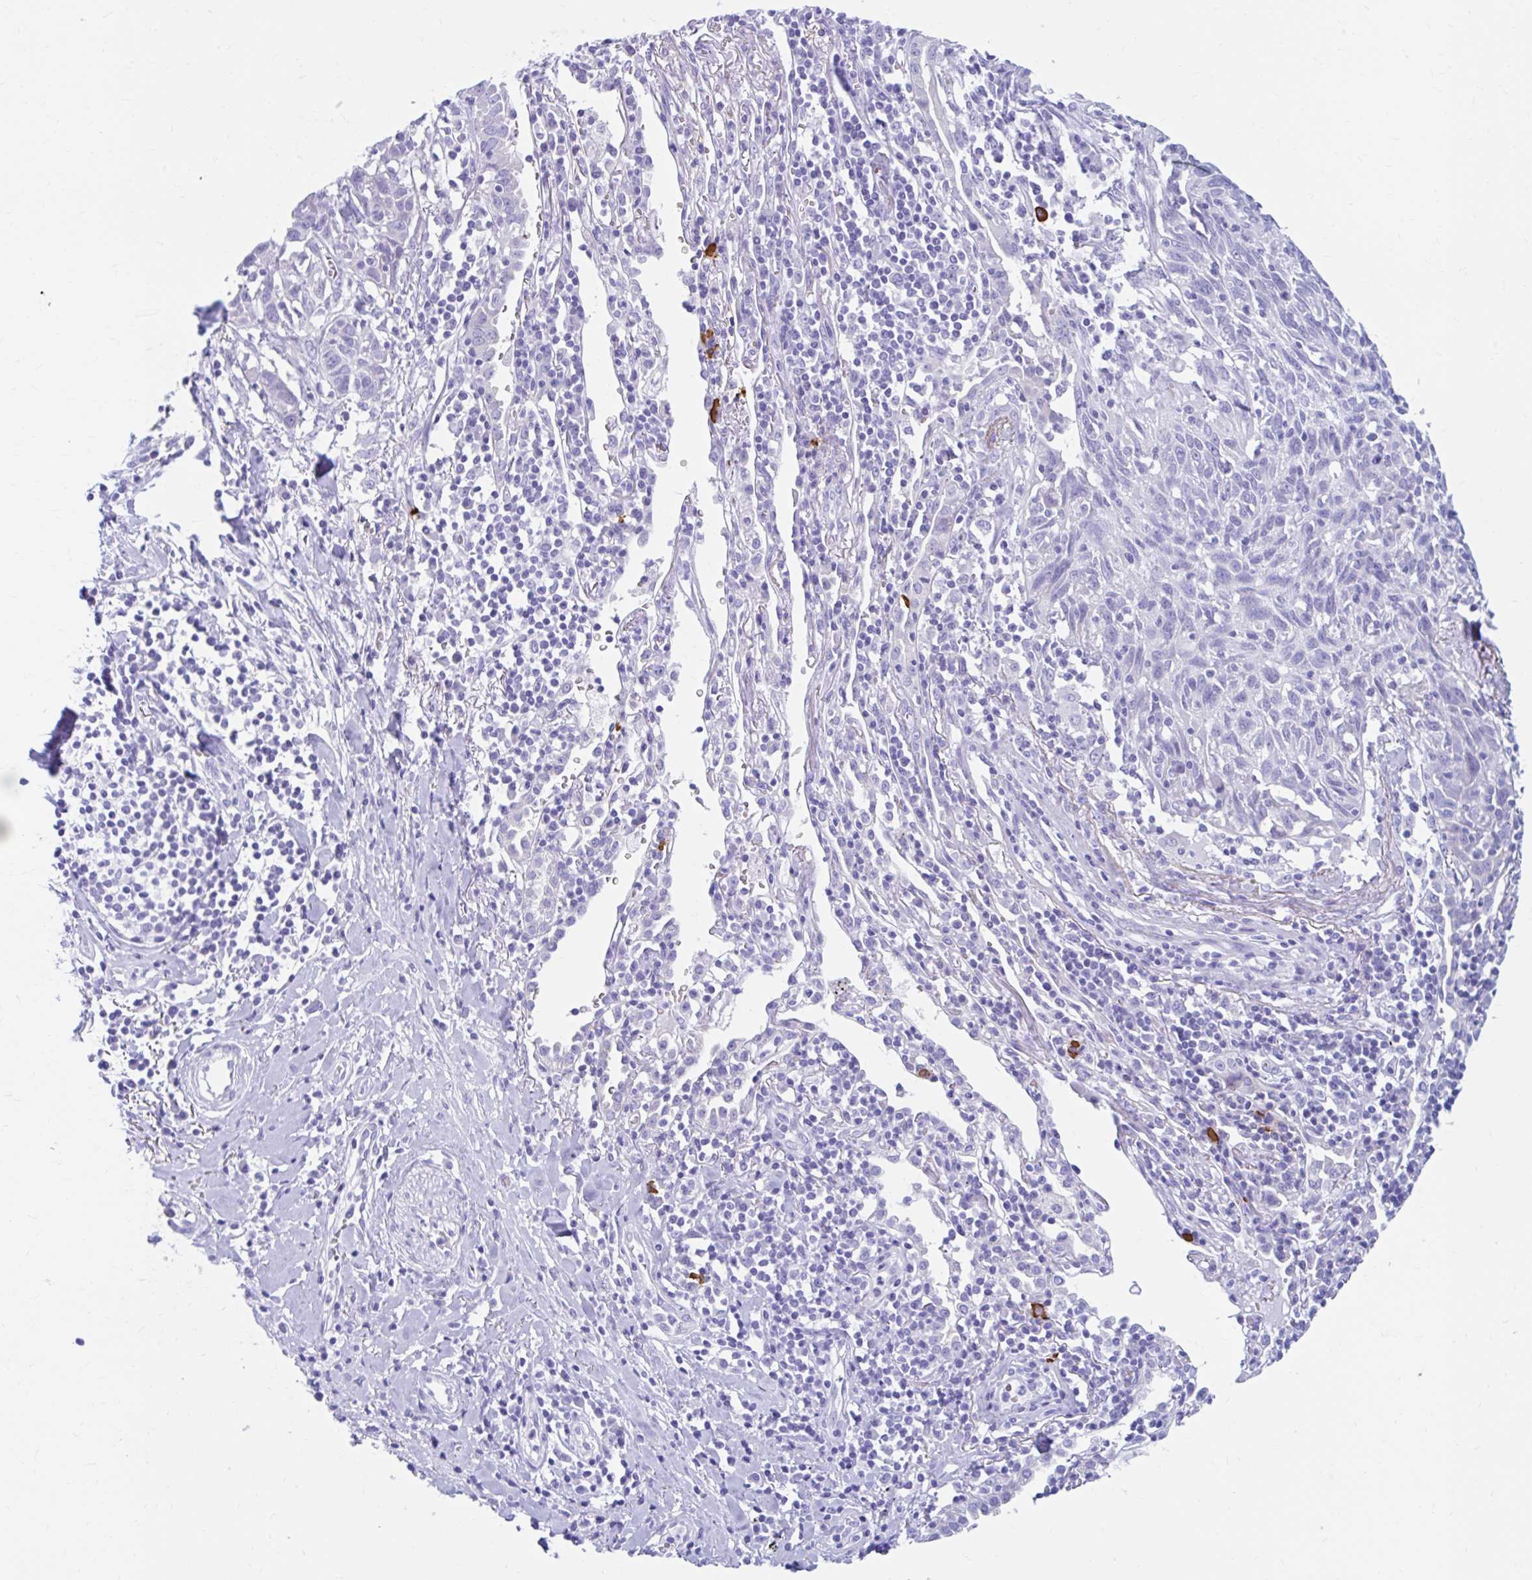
{"staining": {"intensity": "negative", "quantity": "none", "location": "none"}, "tissue": "lung cancer", "cell_type": "Tumor cells", "image_type": "cancer", "snomed": [{"axis": "morphology", "description": "Squamous cell carcinoma, NOS"}, {"axis": "topography", "description": "Lung"}], "caption": "An immunohistochemistry histopathology image of squamous cell carcinoma (lung) is shown. There is no staining in tumor cells of squamous cell carcinoma (lung). The staining was performed using DAB (3,3'-diaminobenzidine) to visualize the protein expression in brown, while the nuclei were stained in blue with hematoxylin (Magnification: 20x).", "gene": "NSG2", "patient": {"sex": "female", "age": 66}}